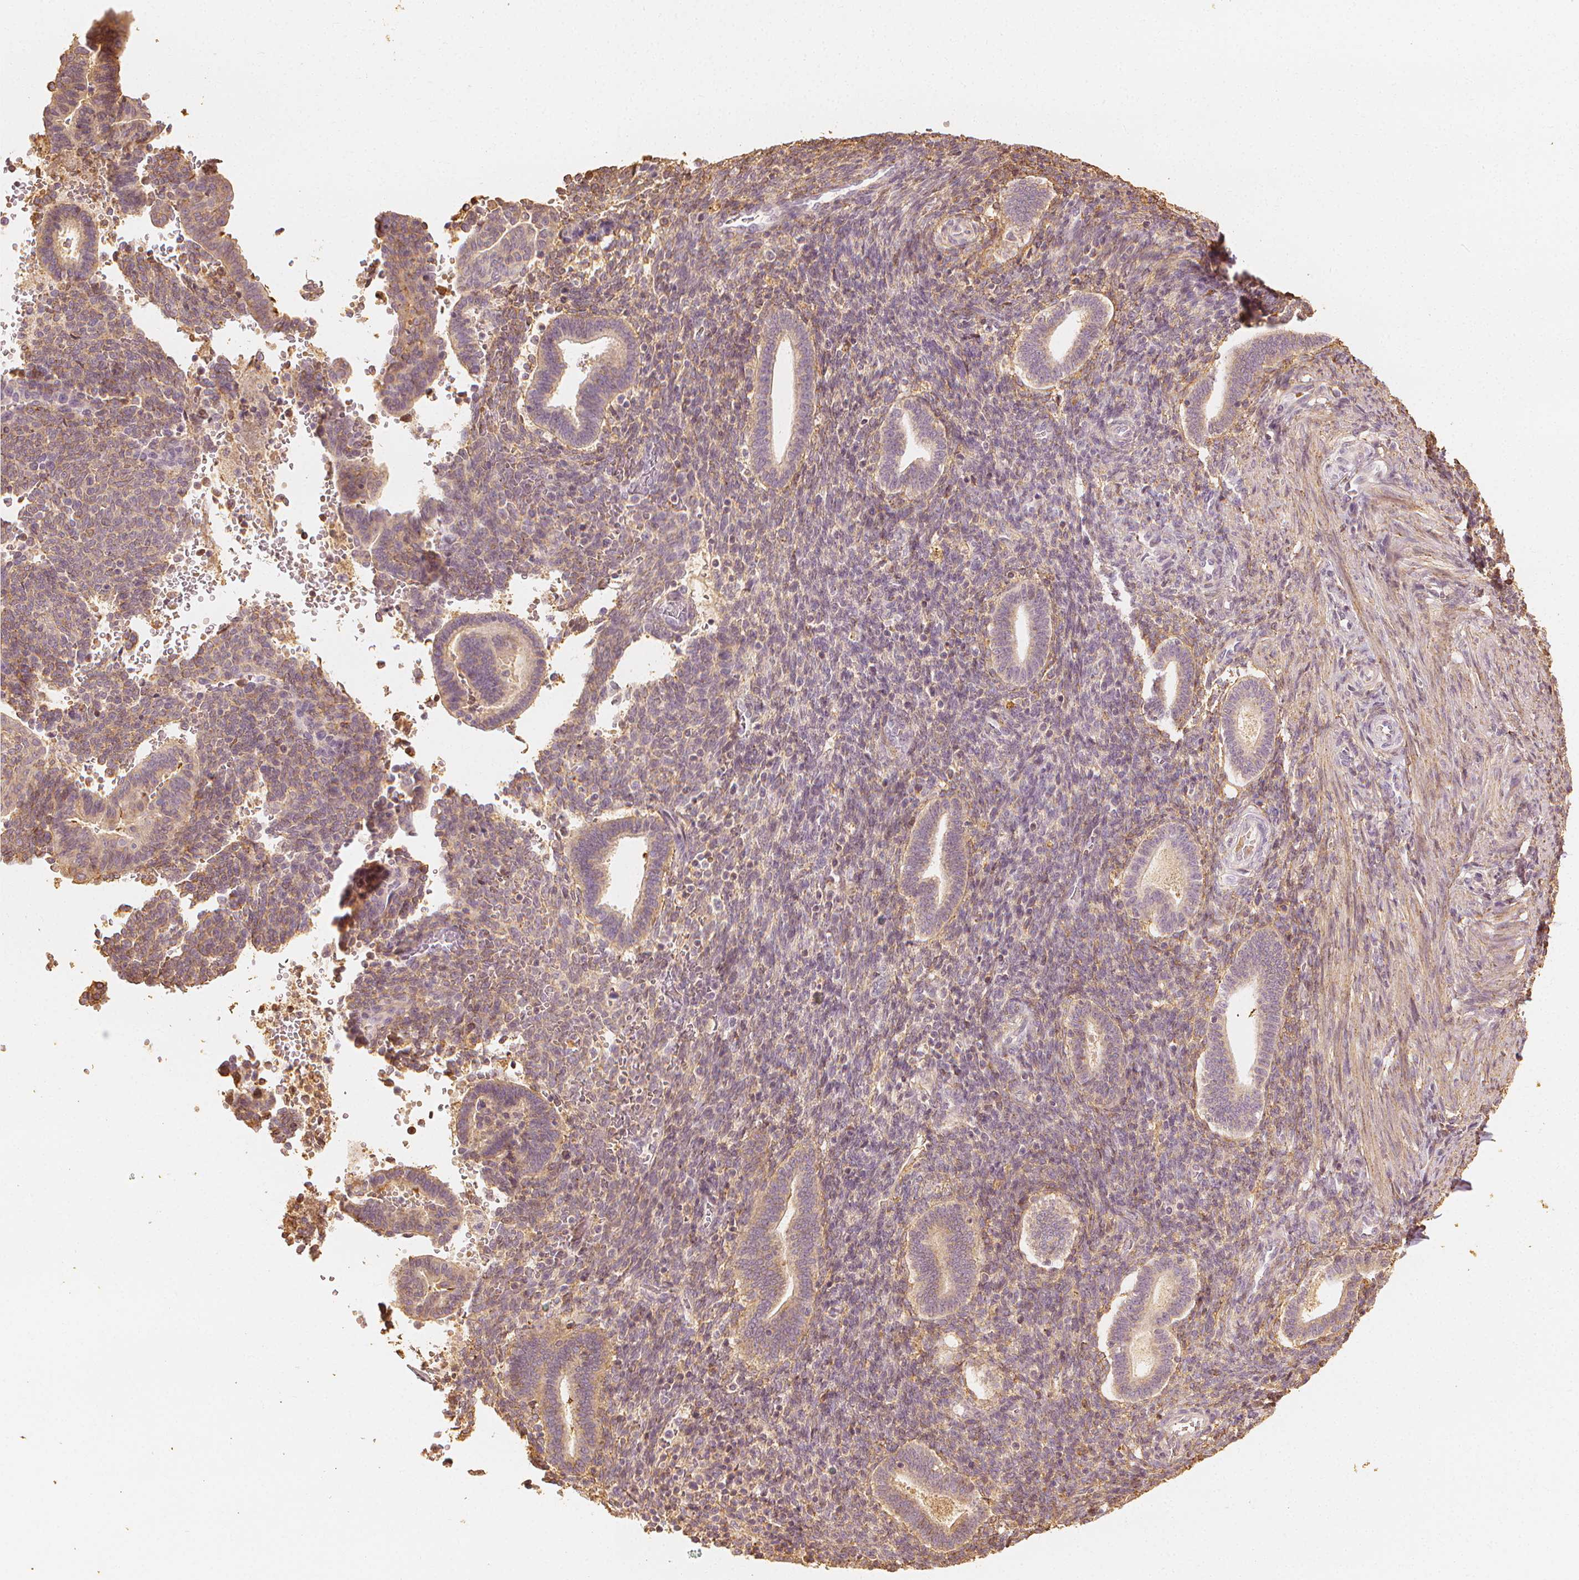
{"staining": {"intensity": "weak", "quantity": "<25%", "location": "cytoplasmic/membranous"}, "tissue": "endometrium", "cell_type": "Cells in endometrial stroma", "image_type": "normal", "snomed": [{"axis": "morphology", "description": "Normal tissue, NOS"}, {"axis": "topography", "description": "Endometrium"}], "caption": "This is a photomicrograph of IHC staining of benign endometrium, which shows no staining in cells in endometrial stroma. Brightfield microscopy of immunohistochemistry (IHC) stained with DAB (brown) and hematoxylin (blue), captured at high magnification.", "gene": "ARHGAP26", "patient": {"sex": "female", "age": 34}}